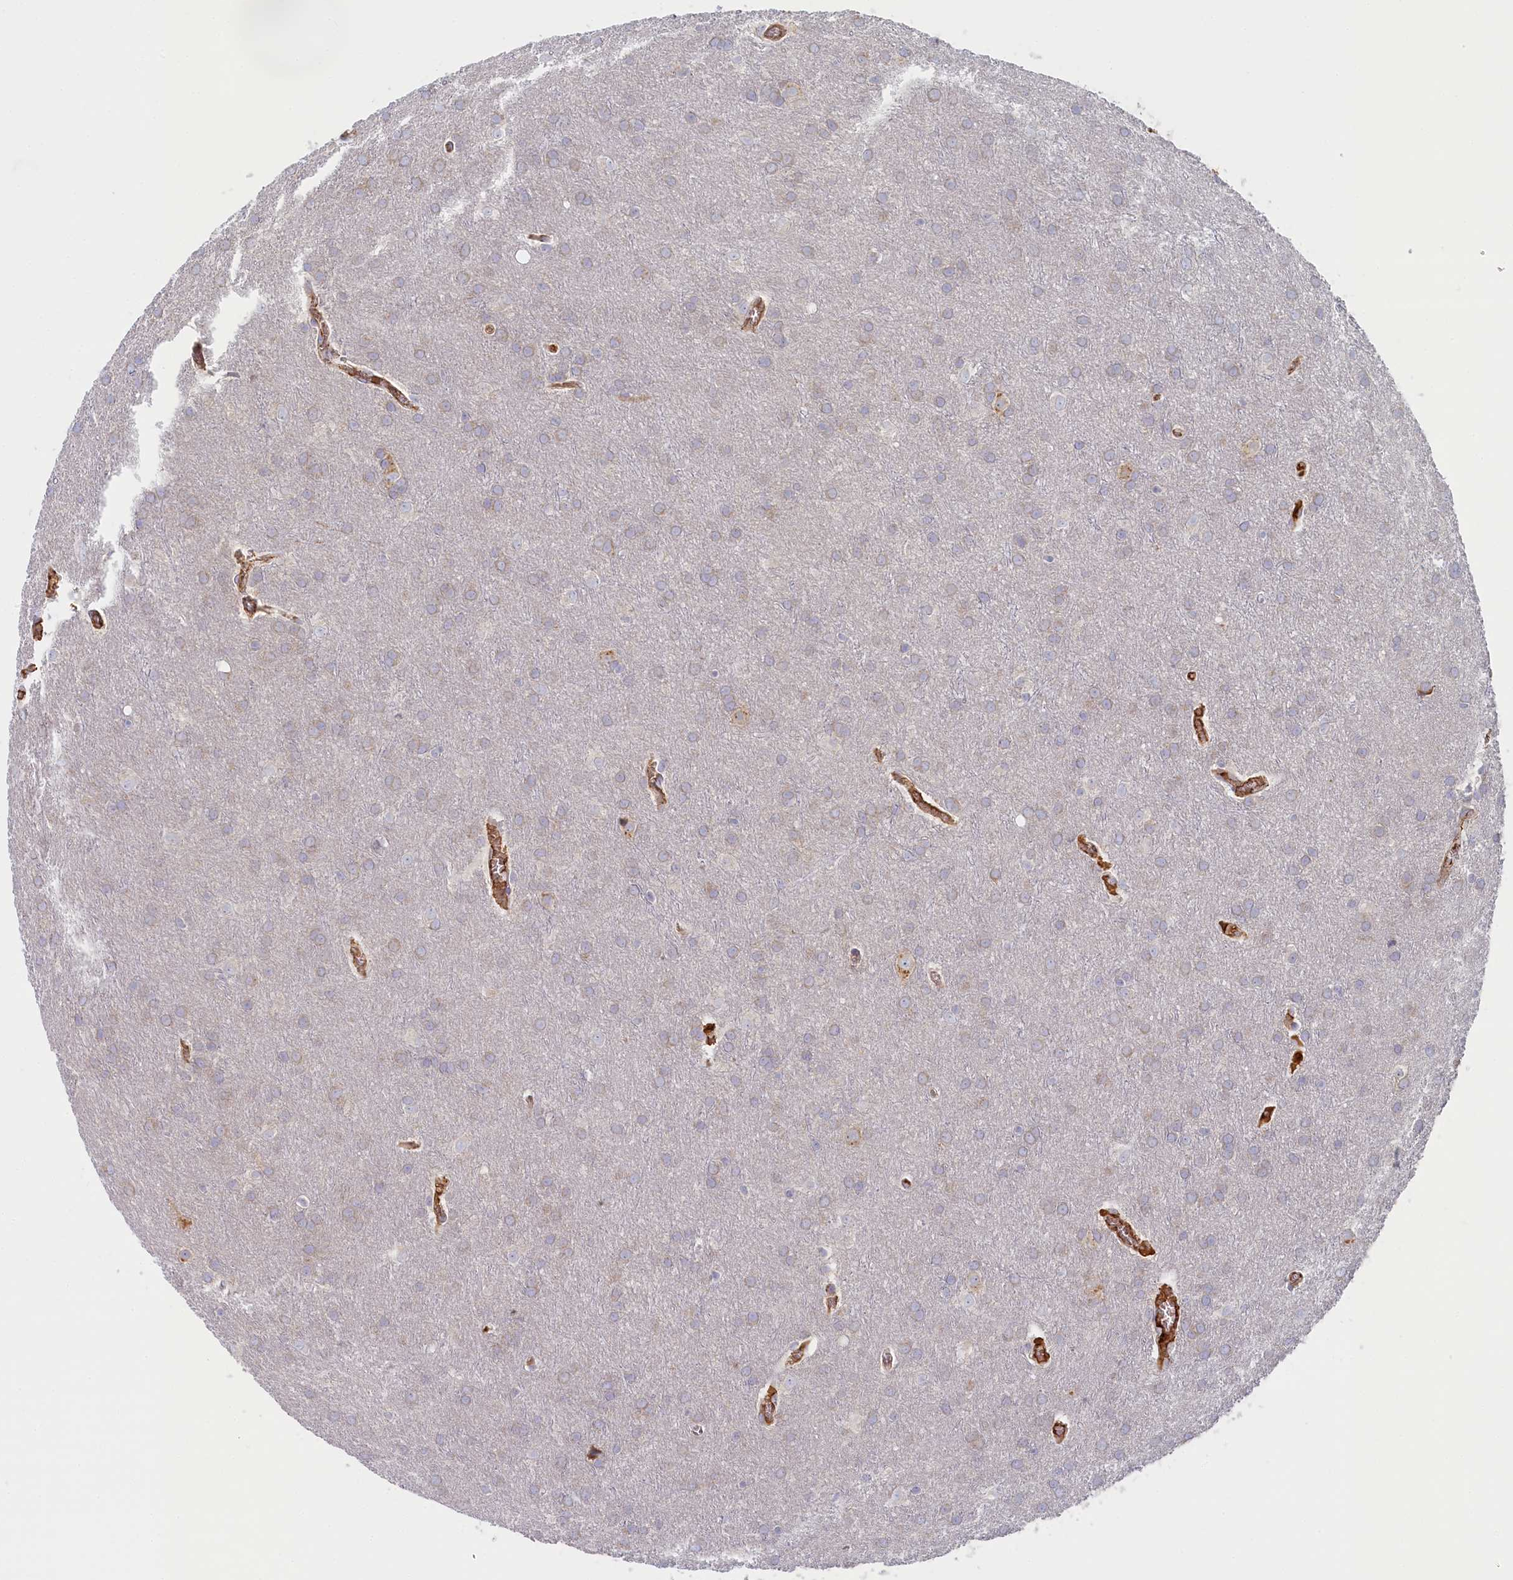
{"staining": {"intensity": "negative", "quantity": "none", "location": "none"}, "tissue": "glioma", "cell_type": "Tumor cells", "image_type": "cancer", "snomed": [{"axis": "morphology", "description": "Glioma, malignant, Low grade"}, {"axis": "topography", "description": "Brain"}], "caption": "DAB immunohistochemical staining of human malignant glioma (low-grade) exhibits no significant staining in tumor cells.", "gene": "STX16", "patient": {"sex": "female", "age": 32}}